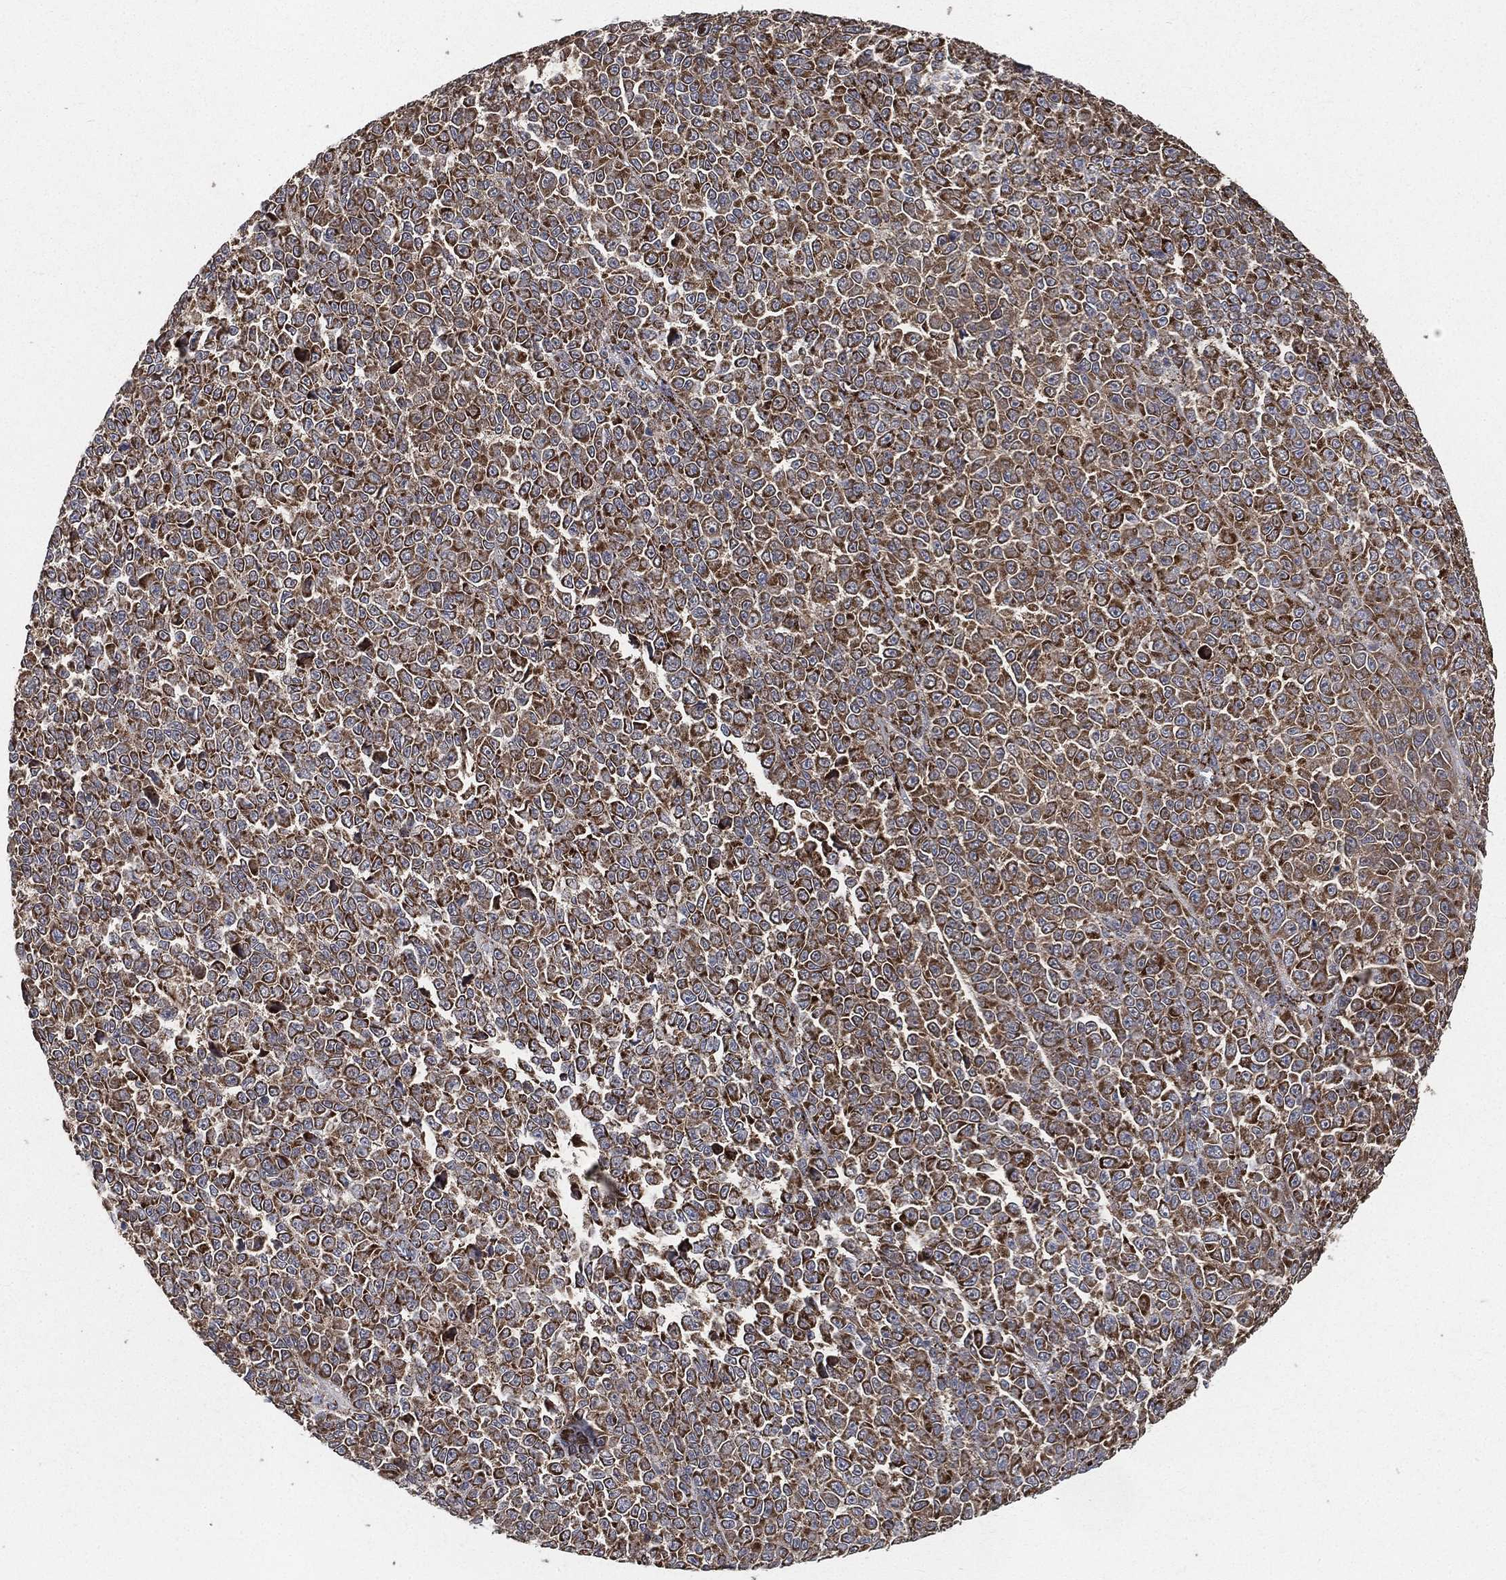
{"staining": {"intensity": "strong", "quantity": ">75%", "location": "cytoplasmic/membranous"}, "tissue": "melanoma", "cell_type": "Tumor cells", "image_type": "cancer", "snomed": [{"axis": "morphology", "description": "Malignant melanoma, NOS"}, {"axis": "topography", "description": "Skin"}], "caption": "A brown stain shows strong cytoplasmic/membranous expression of a protein in human malignant melanoma tumor cells.", "gene": "SLC38A7", "patient": {"sex": "female", "age": 95}}